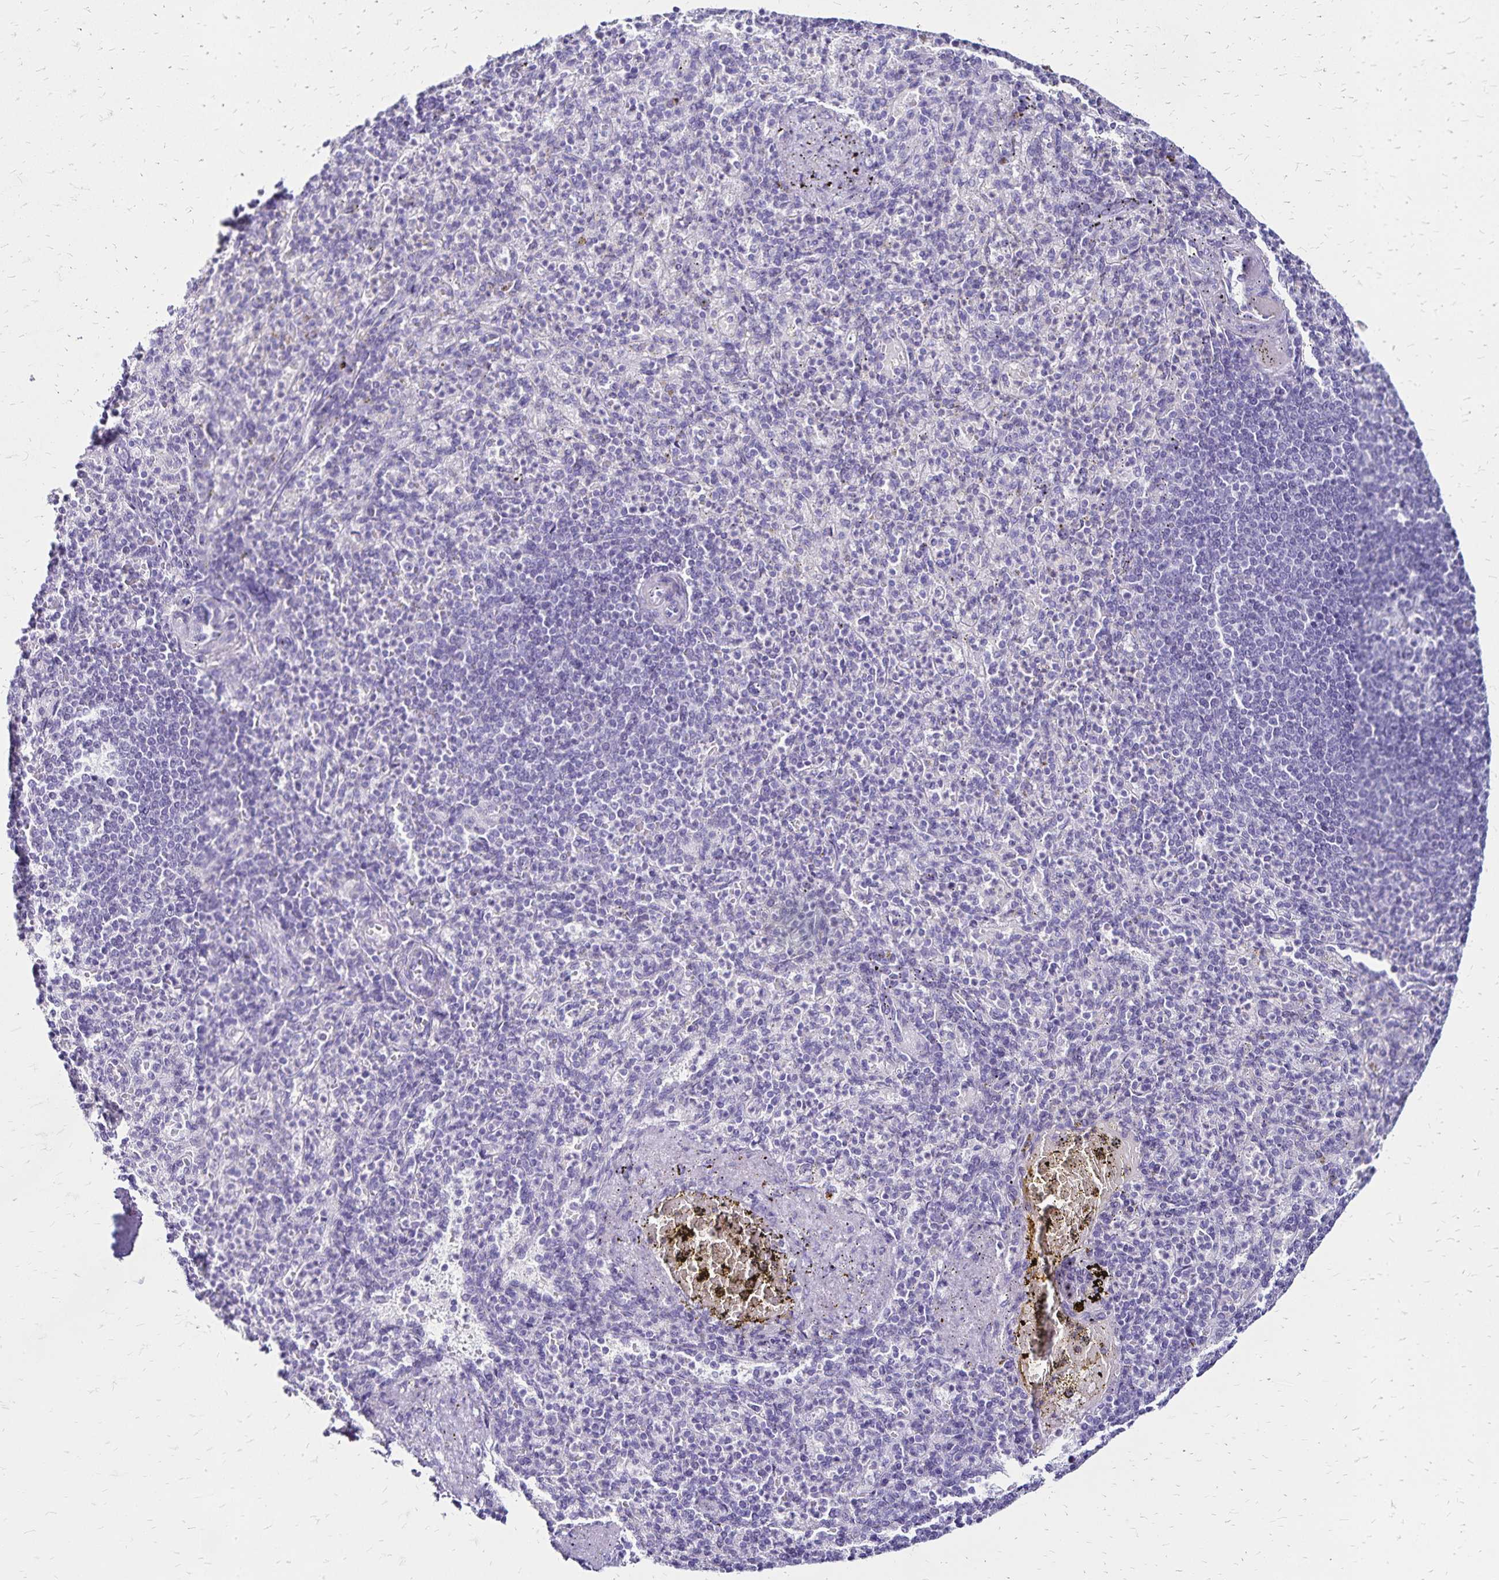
{"staining": {"intensity": "negative", "quantity": "none", "location": "none"}, "tissue": "spleen", "cell_type": "Cells in red pulp", "image_type": "normal", "snomed": [{"axis": "morphology", "description": "Normal tissue, NOS"}, {"axis": "topography", "description": "Spleen"}], "caption": "This is a image of immunohistochemistry staining of unremarkable spleen, which shows no expression in cells in red pulp.", "gene": "LIN28B", "patient": {"sex": "female", "age": 74}}